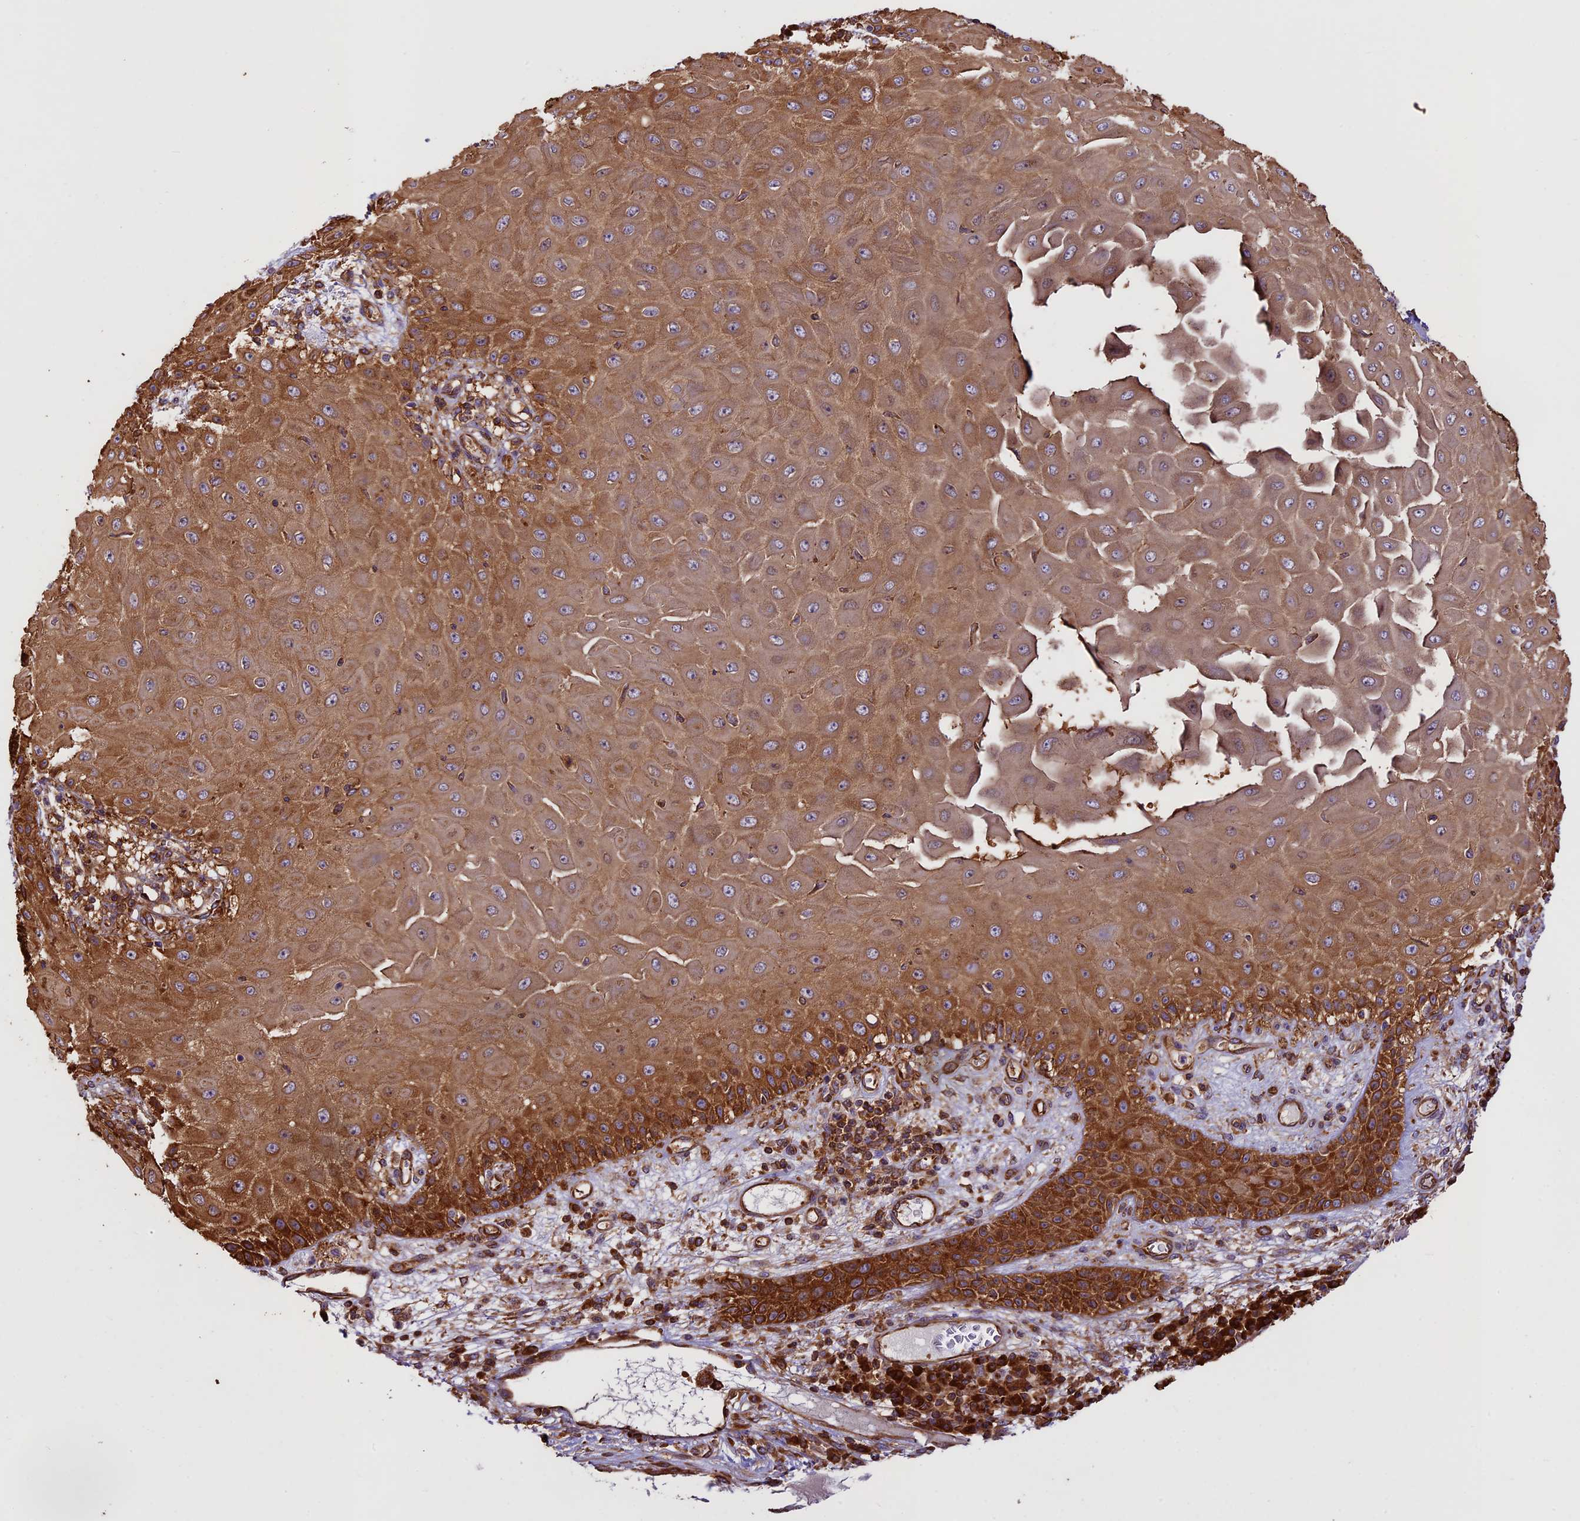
{"staining": {"intensity": "strong", "quantity": ">75%", "location": "cytoplasmic/membranous"}, "tissue": "melanoma", "cell_type": "Tumor cells", "image_type": "cancer", "snomed": [{"axis": "morphology", "description": "Malignant melanoma, NOS"}, {"axis": "topography", "description": "Skin"}], "caption": "Melanoma tissue demonstrates strong cytoplasmic/membranous expression in about >75% of tumor cells, visualized by immunohistochemistry. (Stains: DAB in brown, nuclei in blue, Microscopy: brightfield microscopy at high magnification).", "gene": "KARS1", "patient": {"sex": "male", "age": 53}}